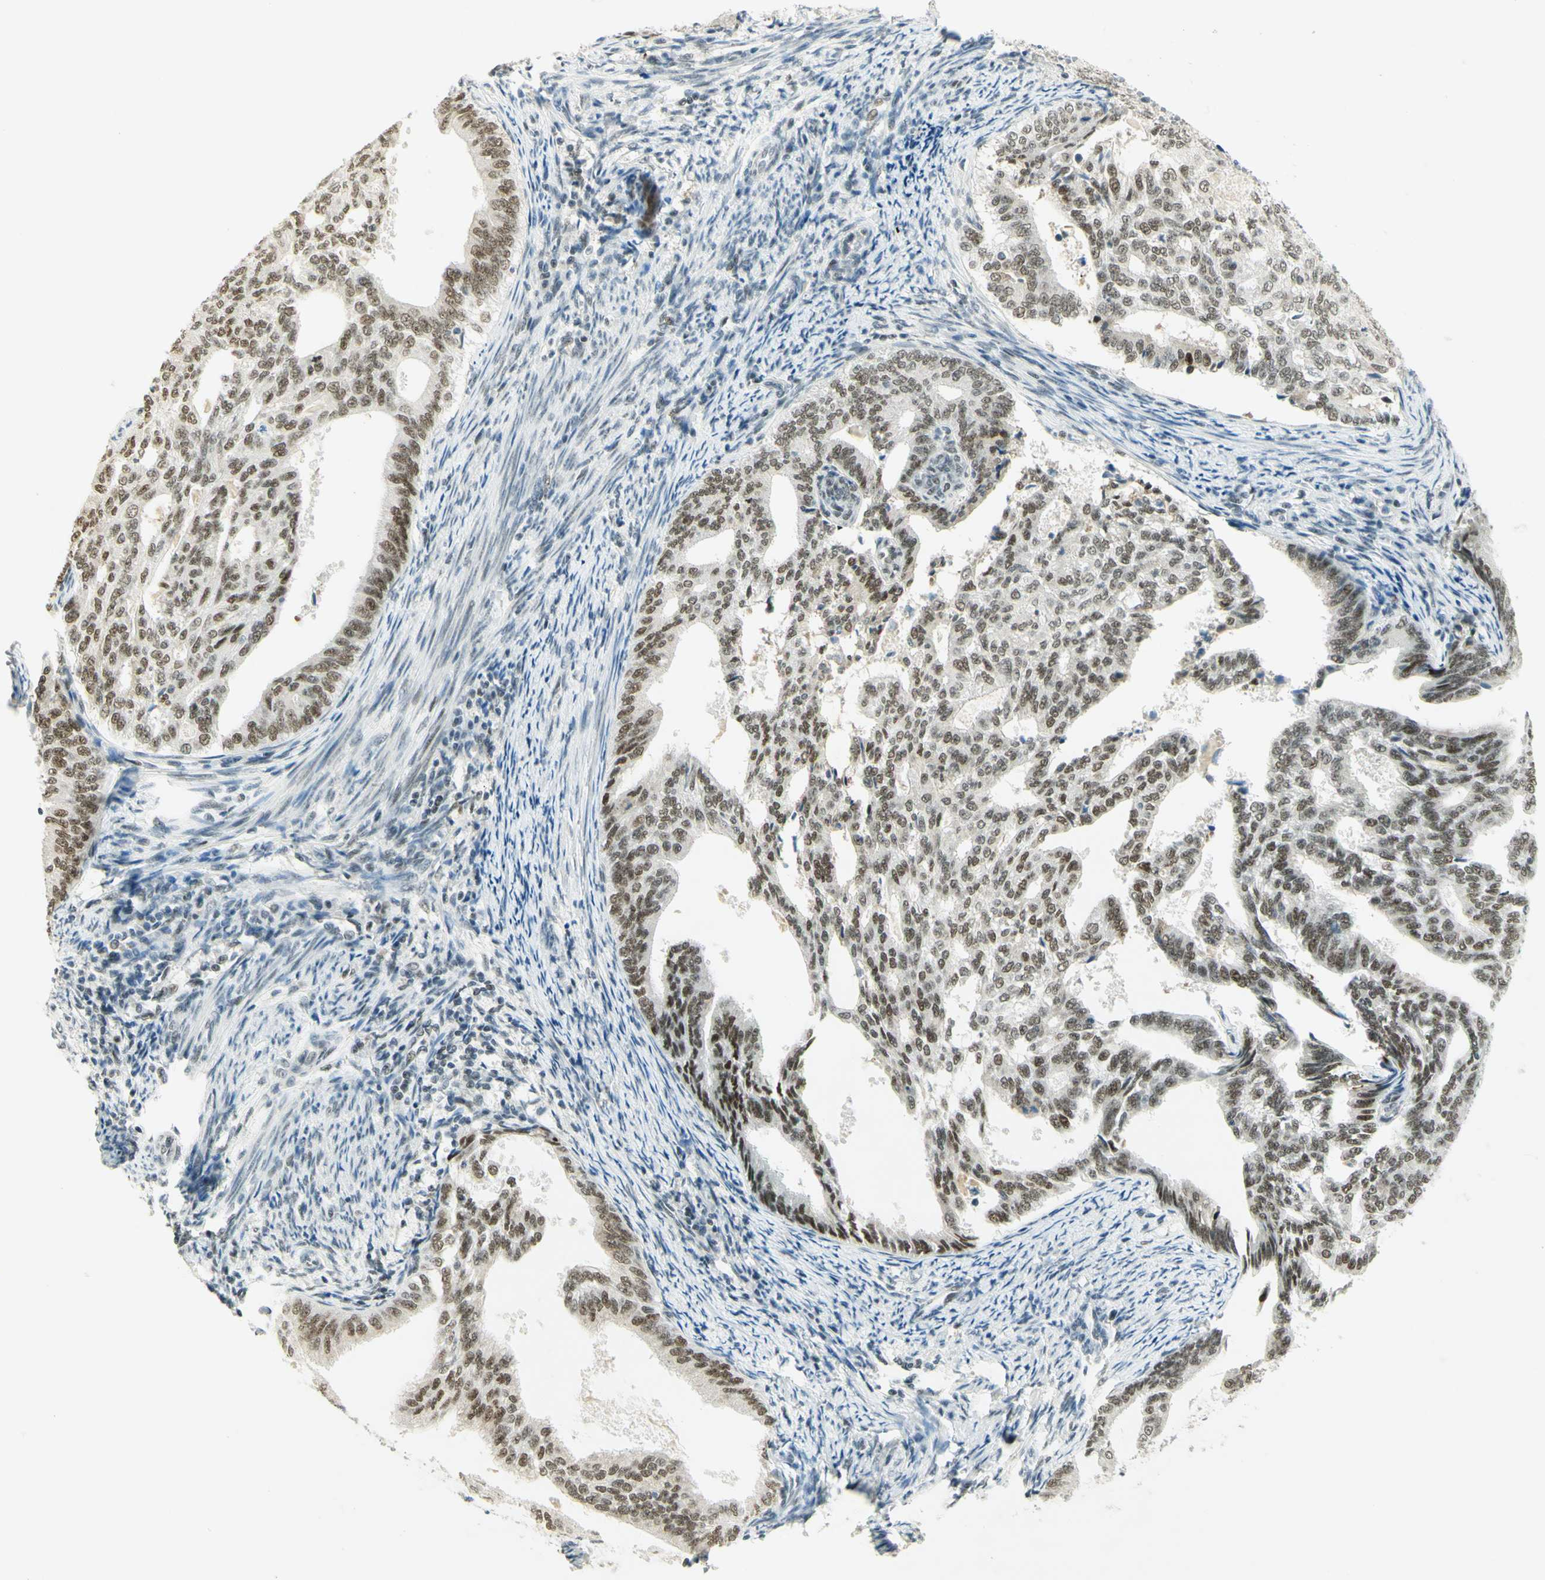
{"staining": {"intensity": "moderate", "quantity": "25%-75%", "location": "nuclear"}, "tissue": "endometrial cancer", "cell_type": "Tumor cells", "image_type": "cancer", "snomed": [{"axis": "morphology", "description": "Adenocarcinoma, NOS"}, {"axis": "topography", "description": "Endometrium"}], "caption": "Immunohistochemistry (IHC) micrograph of neoplastic tissue: endometrial cancer stained using immunohistochemistry (IHC) shows medium levels of moderate protein expression localized specifically in the nuclear of tumor cells, appearing as a nuclear brown color.", "gene": "PMS2", "patient": {"sex": "female", "age": 58}}